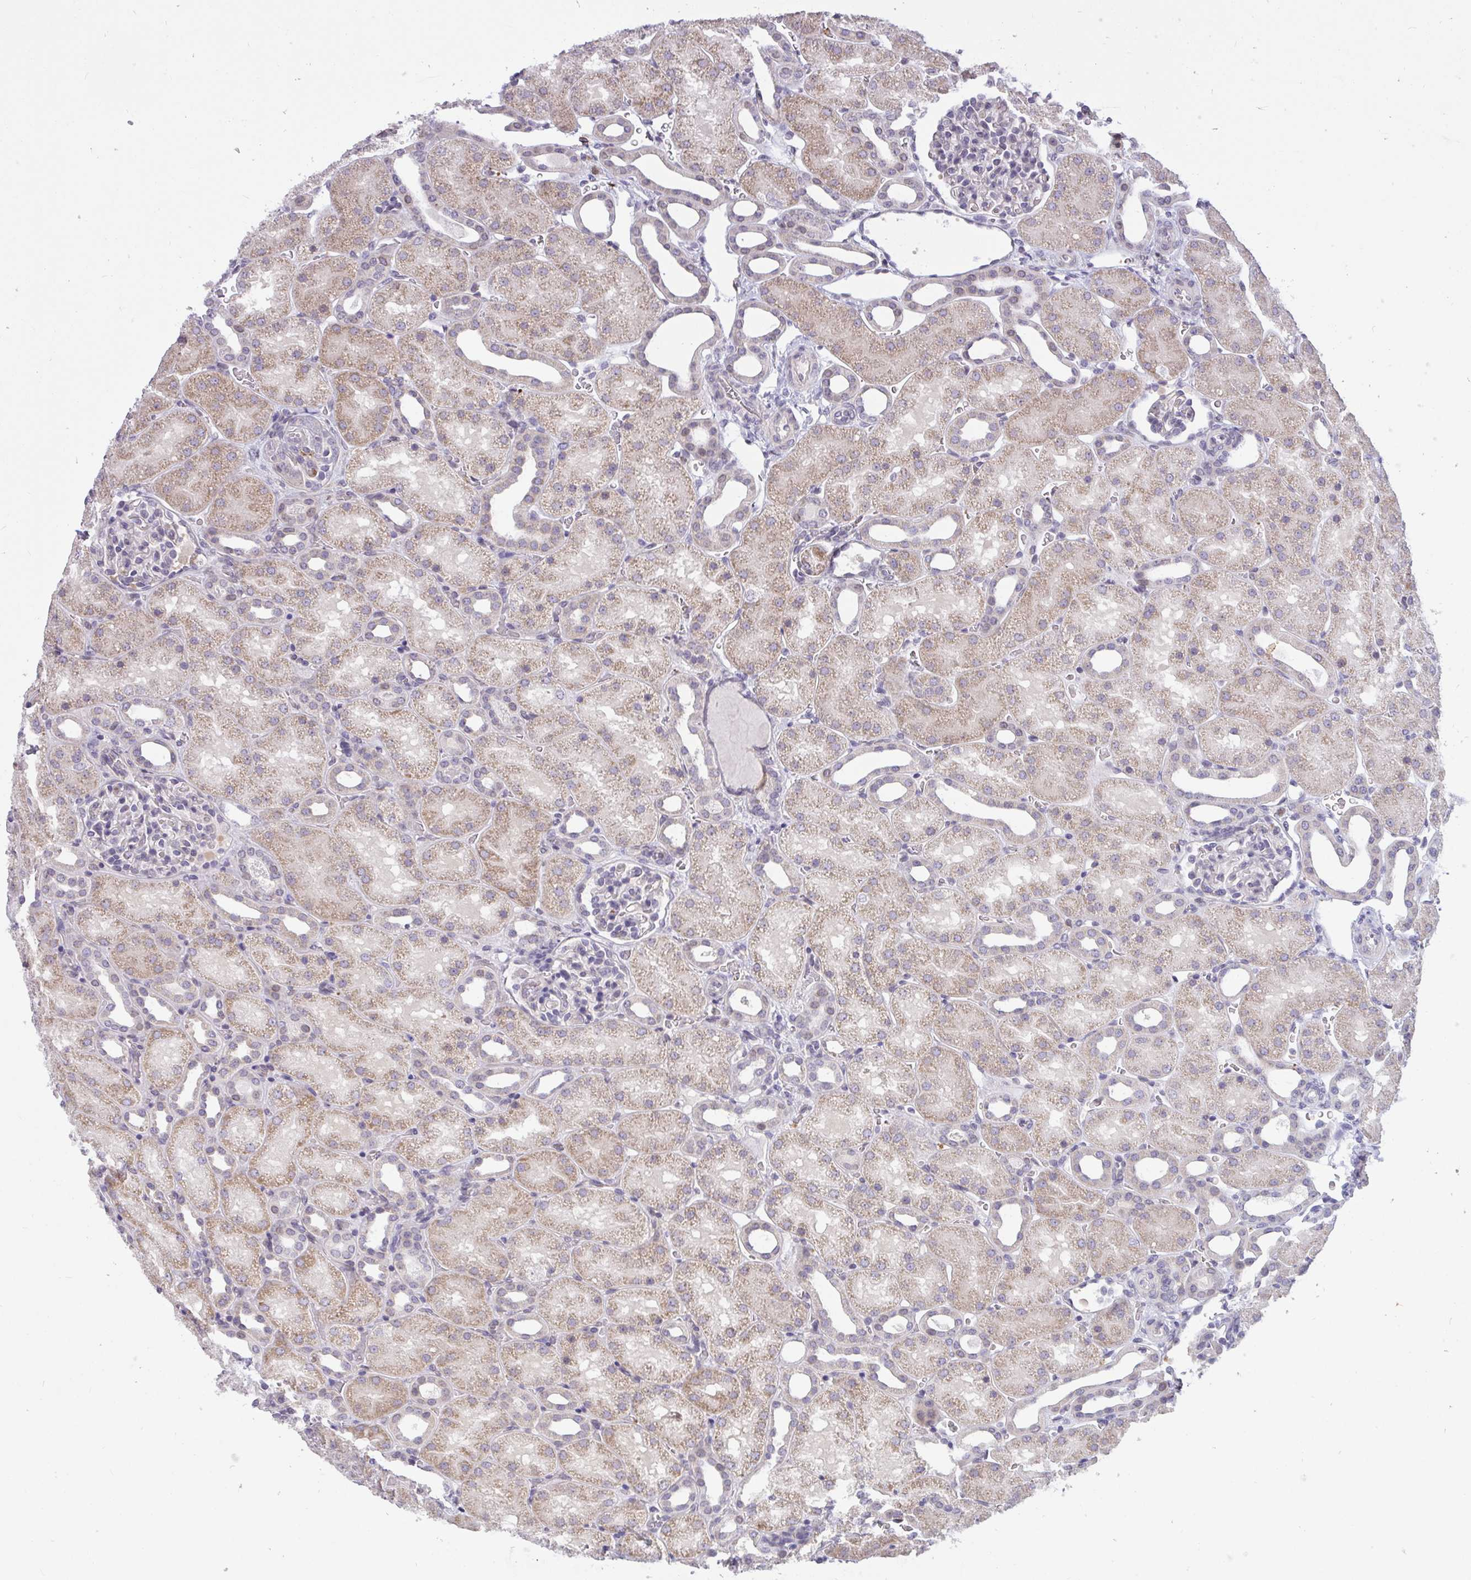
{"staining": {"intensity": "negative", "quantity": "none", "location": "none"}, "tissue": "kidney", "cell_type": "Cells in glomeruli", "image_type": "normal", "snomed": [{"axis": "morphology", "description": "Normal tissue, NOS"}, {"axis": "topography", "description": "Kidney"}], "caption": "Histopathology image shows no protein staining in cells in glomeruli of unremarkable kidney.", "gene": "SEMA6B", "patient": {"sex": "male", "age": 2}}